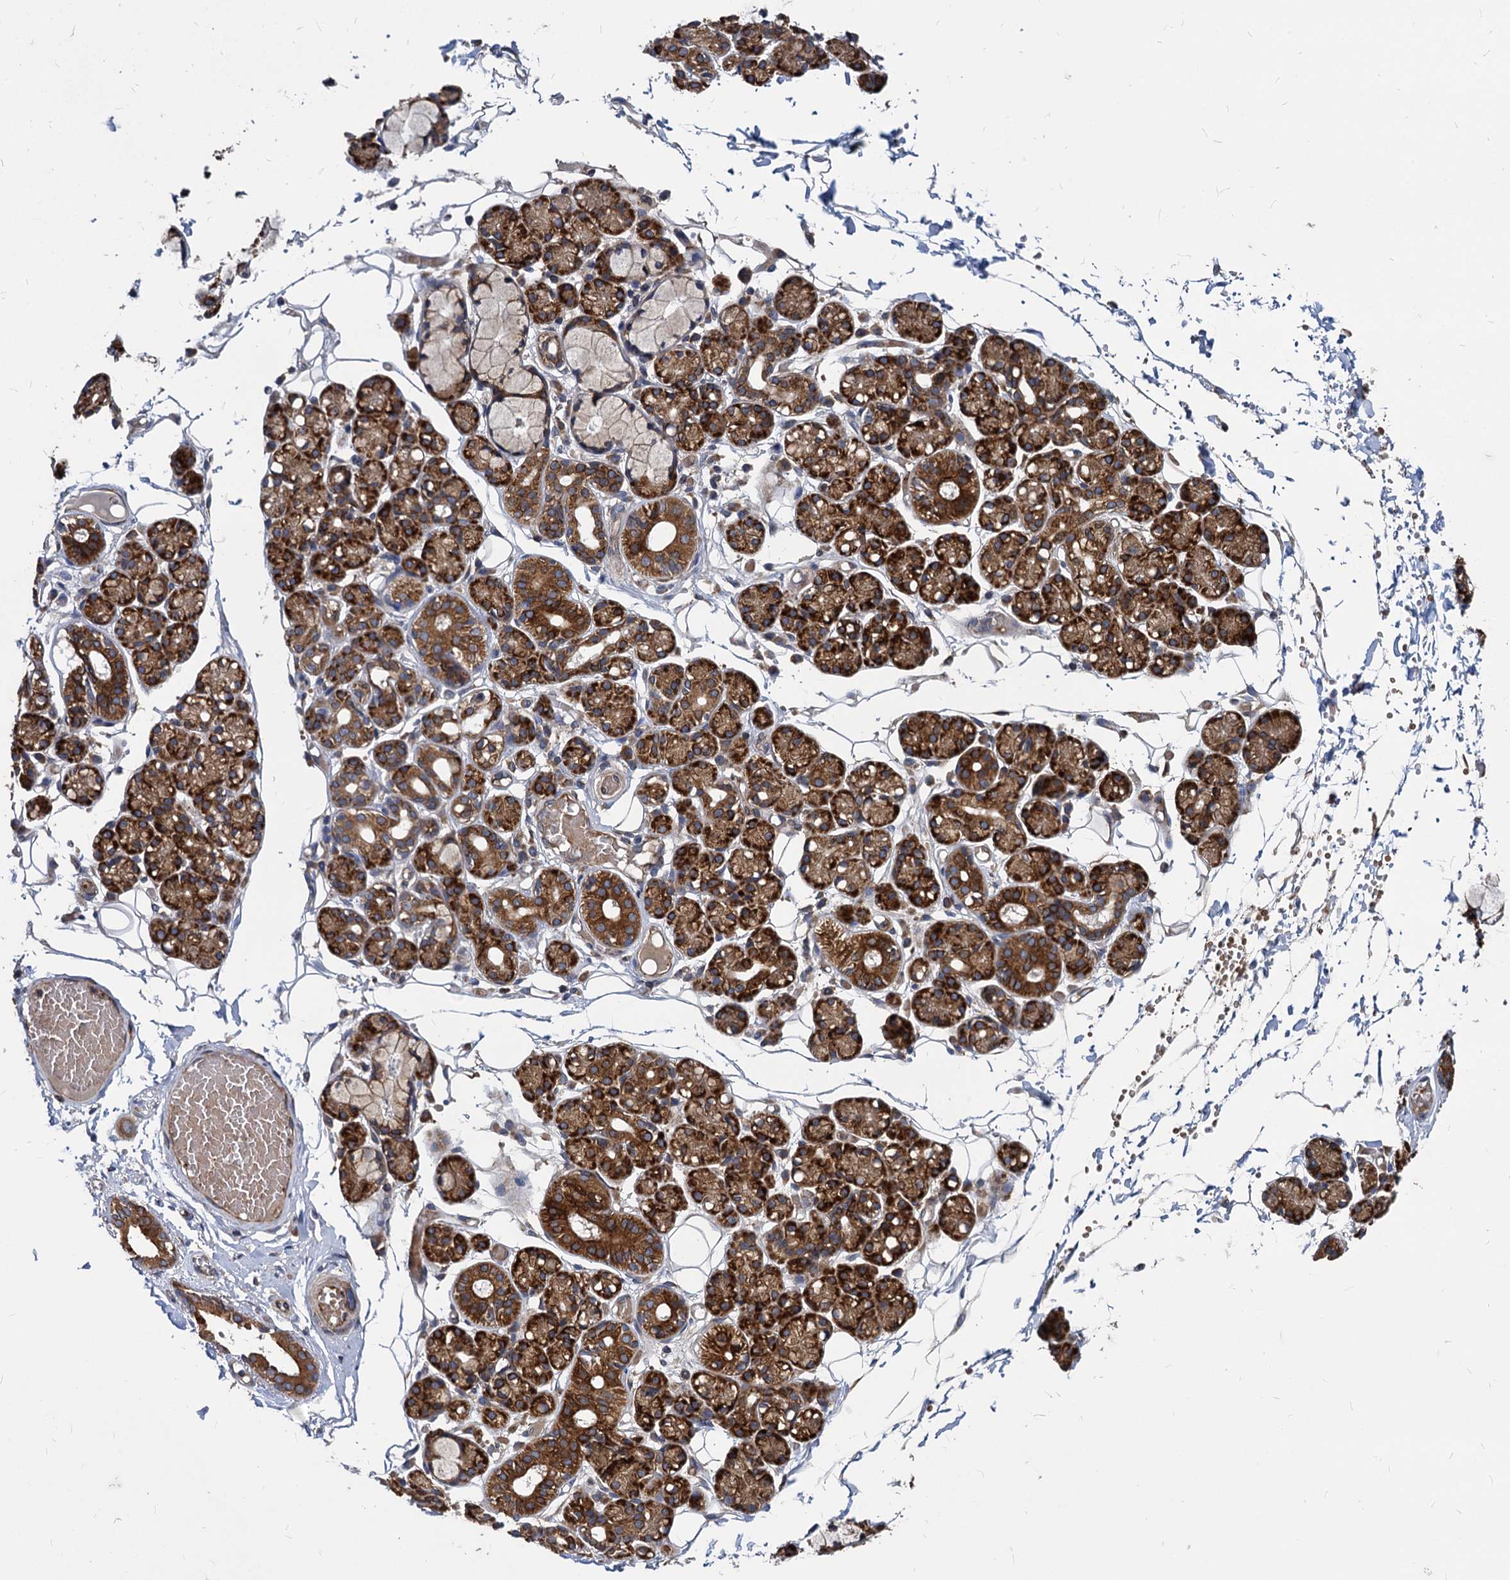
{"staining": {"intensity": "strong", "quantity": "25%-75%", "location": "cytoplasmic/membranous"}, "tissue": "salivary gland", "cell_type": "Glandular cells", "image_type": "normal", "snomed": [{"axis": "morphology", "description": "Normal tissue, NOS"}, {"axis": "topography", "description": "Salivary gland"}], "caption": "Protein expression by immunohistochemistry shows strong cytoplasmic/membranous expression in about 25%-75% of glandular cells in normal salivary gland. The protein is shown in brown color, while the nuclei are stained blue.", "gene": "STIM1", "patient": {"sex": "male", "age": 63}}